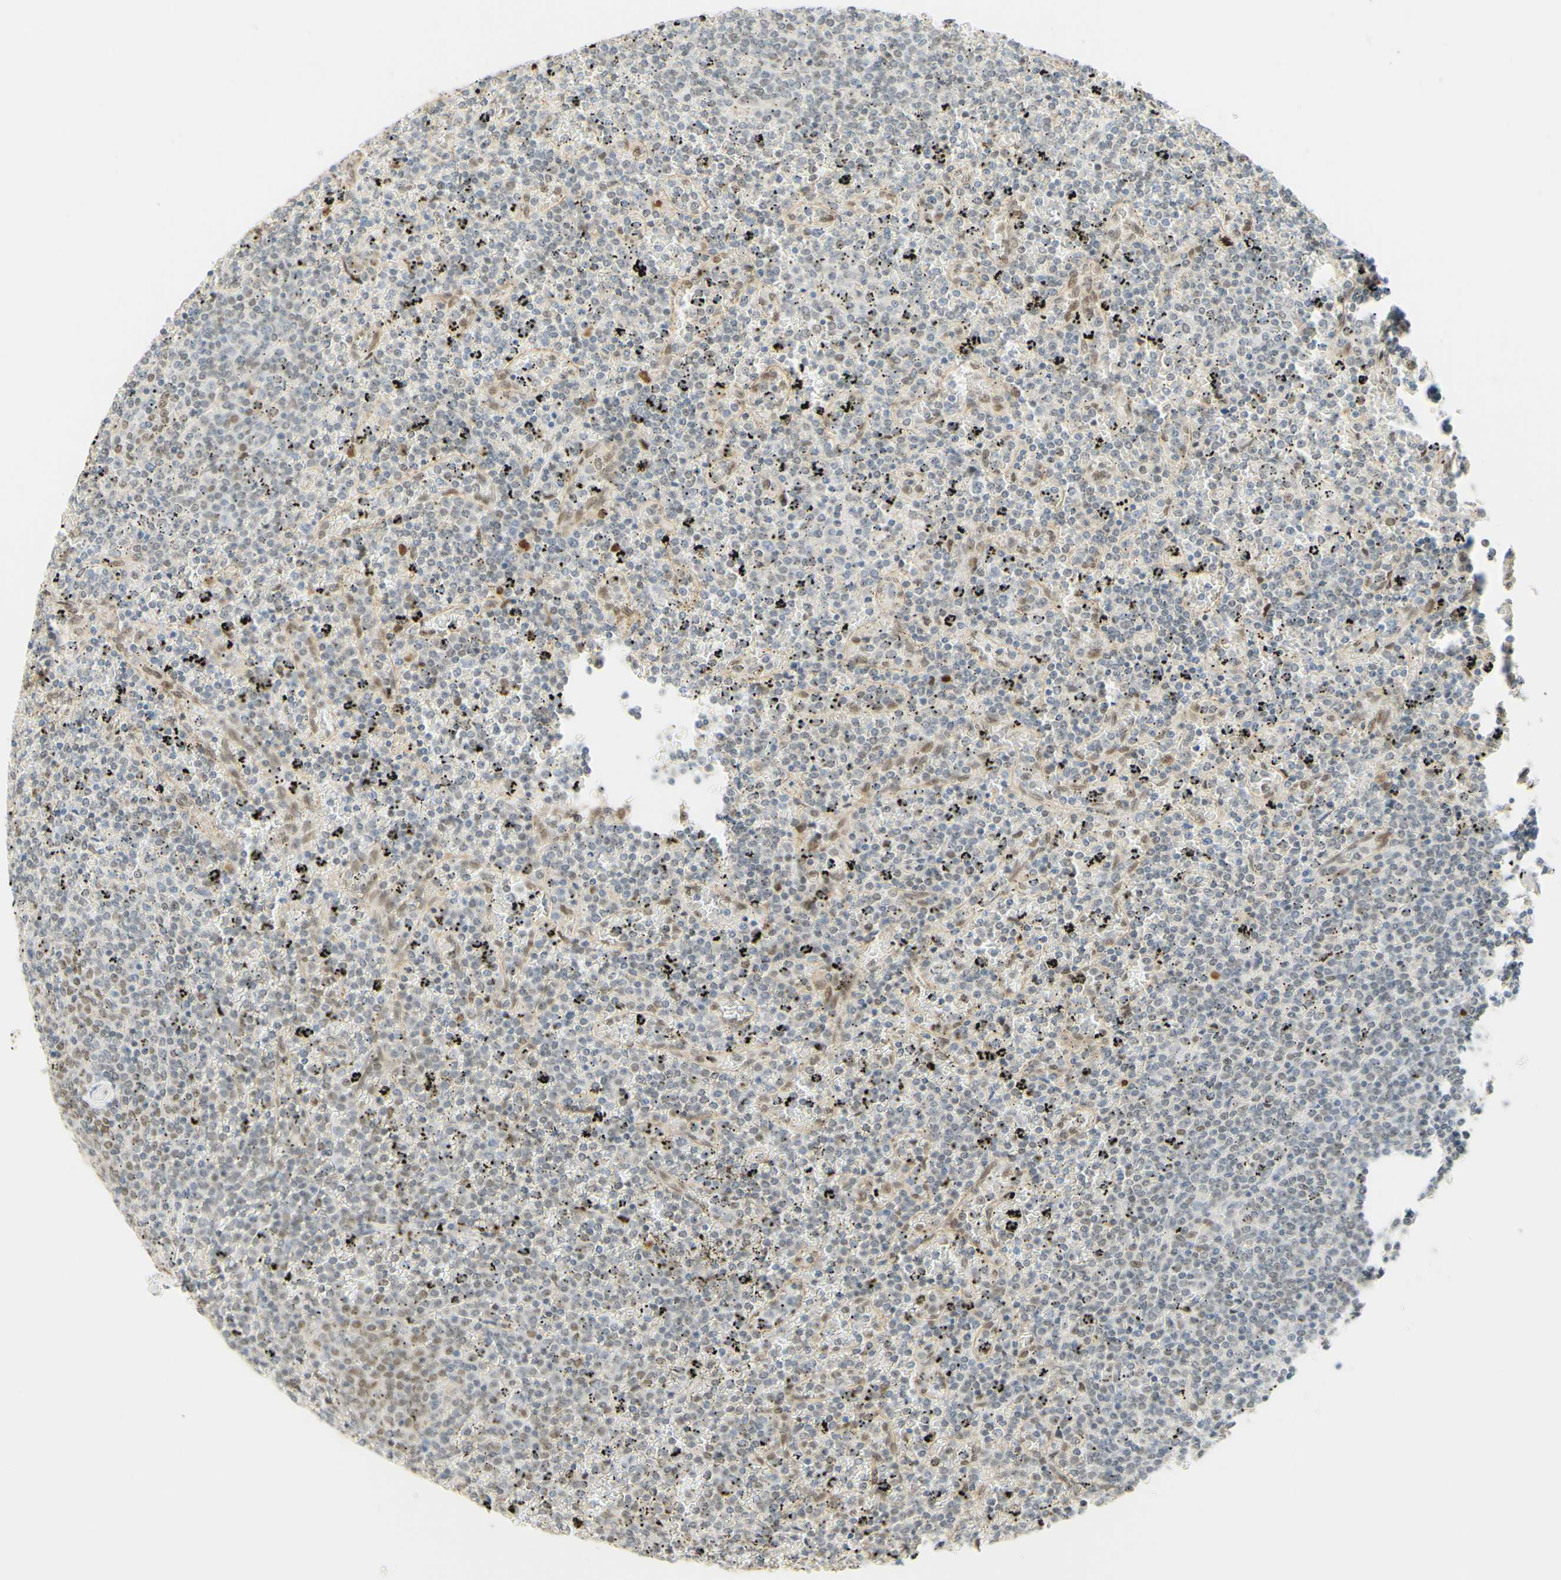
{"staining": {"intensity": "negative", "quantity": "none", "location": "none"}, "tissue": "lymphoma", "cell_type": "Tumor cells", "image_type": "cancer", "snomed": [{"axis": "morphology", "description": "Malignant lymphoma, non-Hodgkin's type, Low grade"}, {"axis": "topography", "description": "Spleen"}], "caption": "Immunohistochemistry (IHC) image of lymphoma stained for a protein (brown), which shows no staining in tumor cells.", "gene": "POLB", "patient": {"sex": "female", "age": 77}}